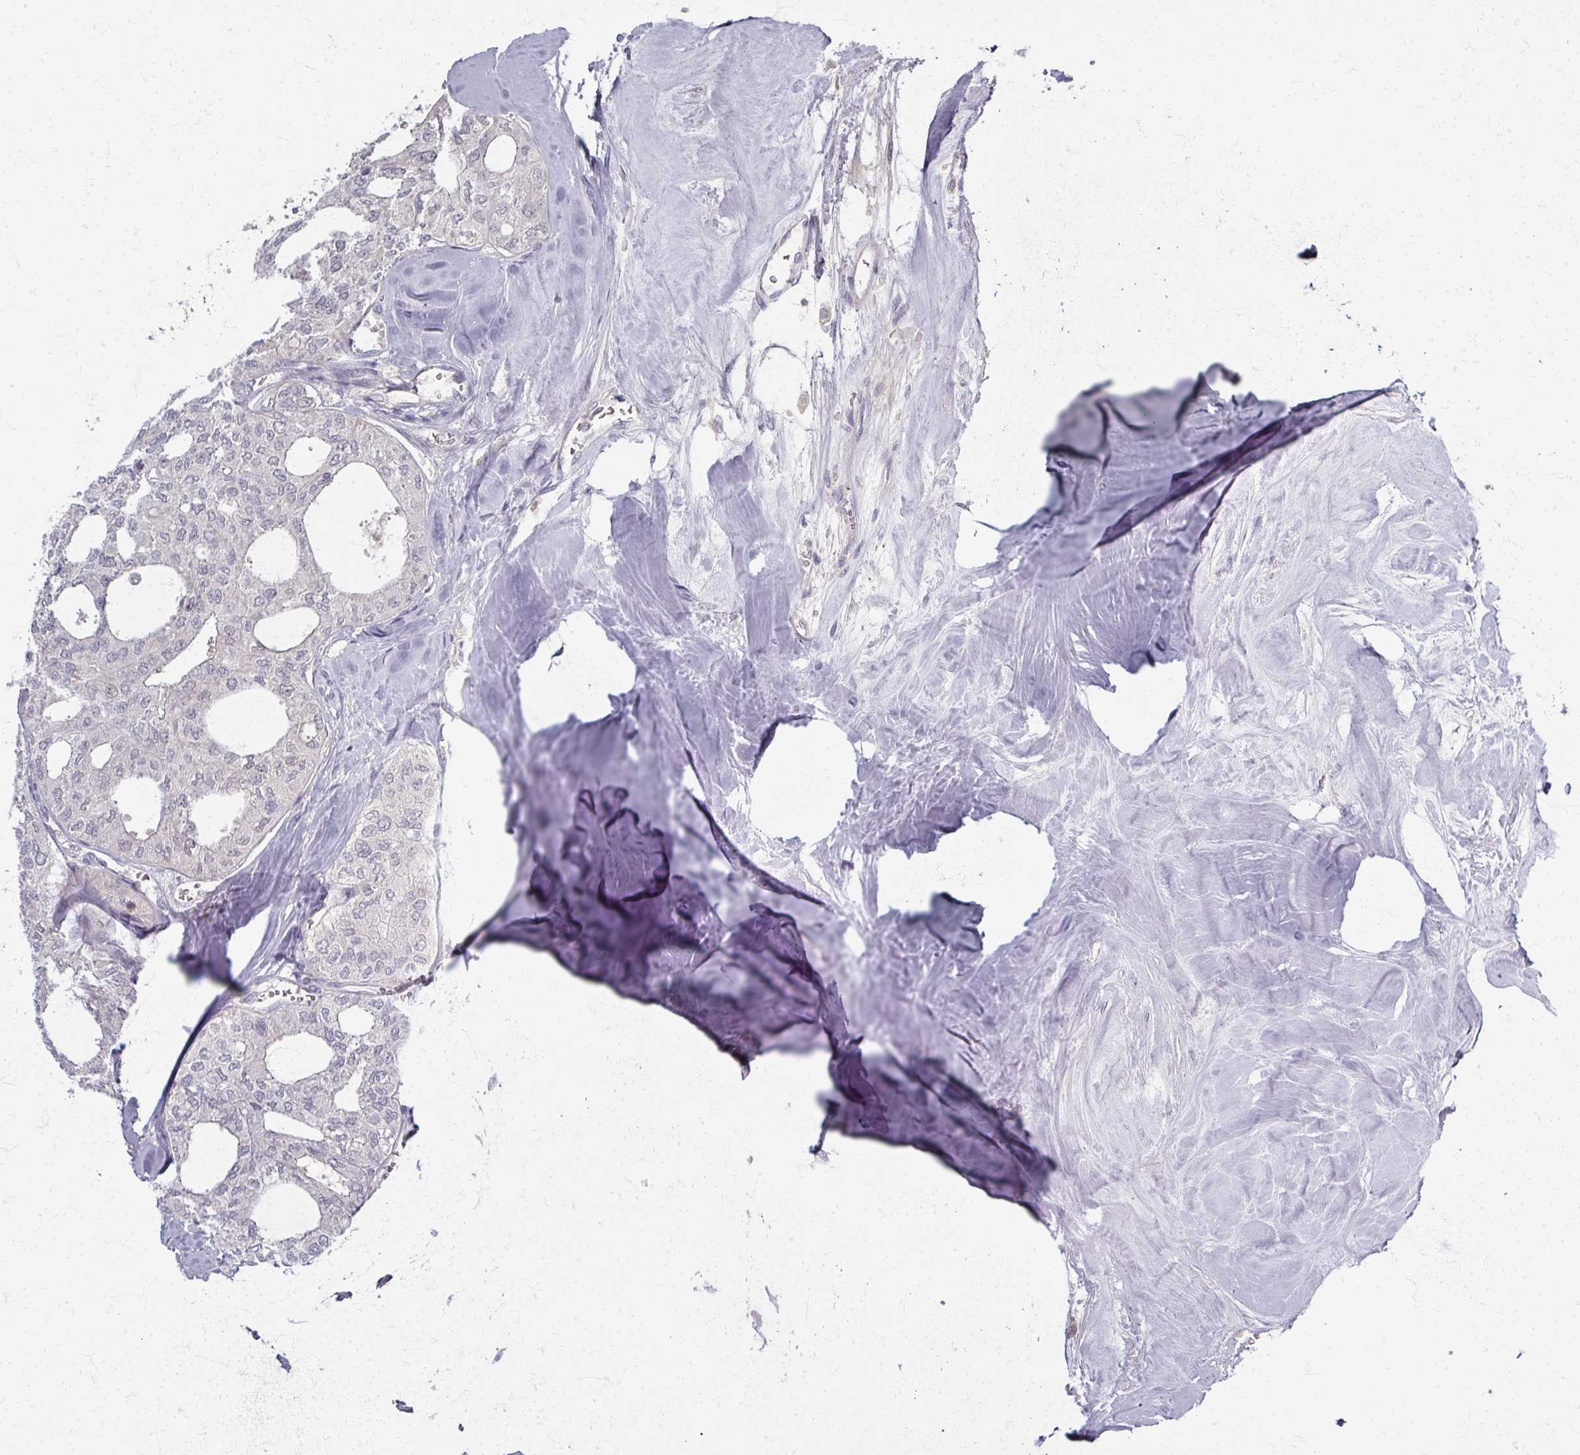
{"staining": {"intensity": "negative", "quantity": "none", "location": "none"}, "tissue": "thyroid cancer", "cell_type": "Tumor cells", "image_type": "cancer", "snomed": [{"axis": "morphology", "description": "Follicular adenoma carcinoma, NOS"}, {"axis": "topography", "description": "Thyroid gland"}], "caption": "The photomicrograph exhibits no staining of tumor cells in thyroid cancer (follicular adenoma carcinoma).", "gene": "TTLL7", "patient": {"sex": "male", "age": 75}}